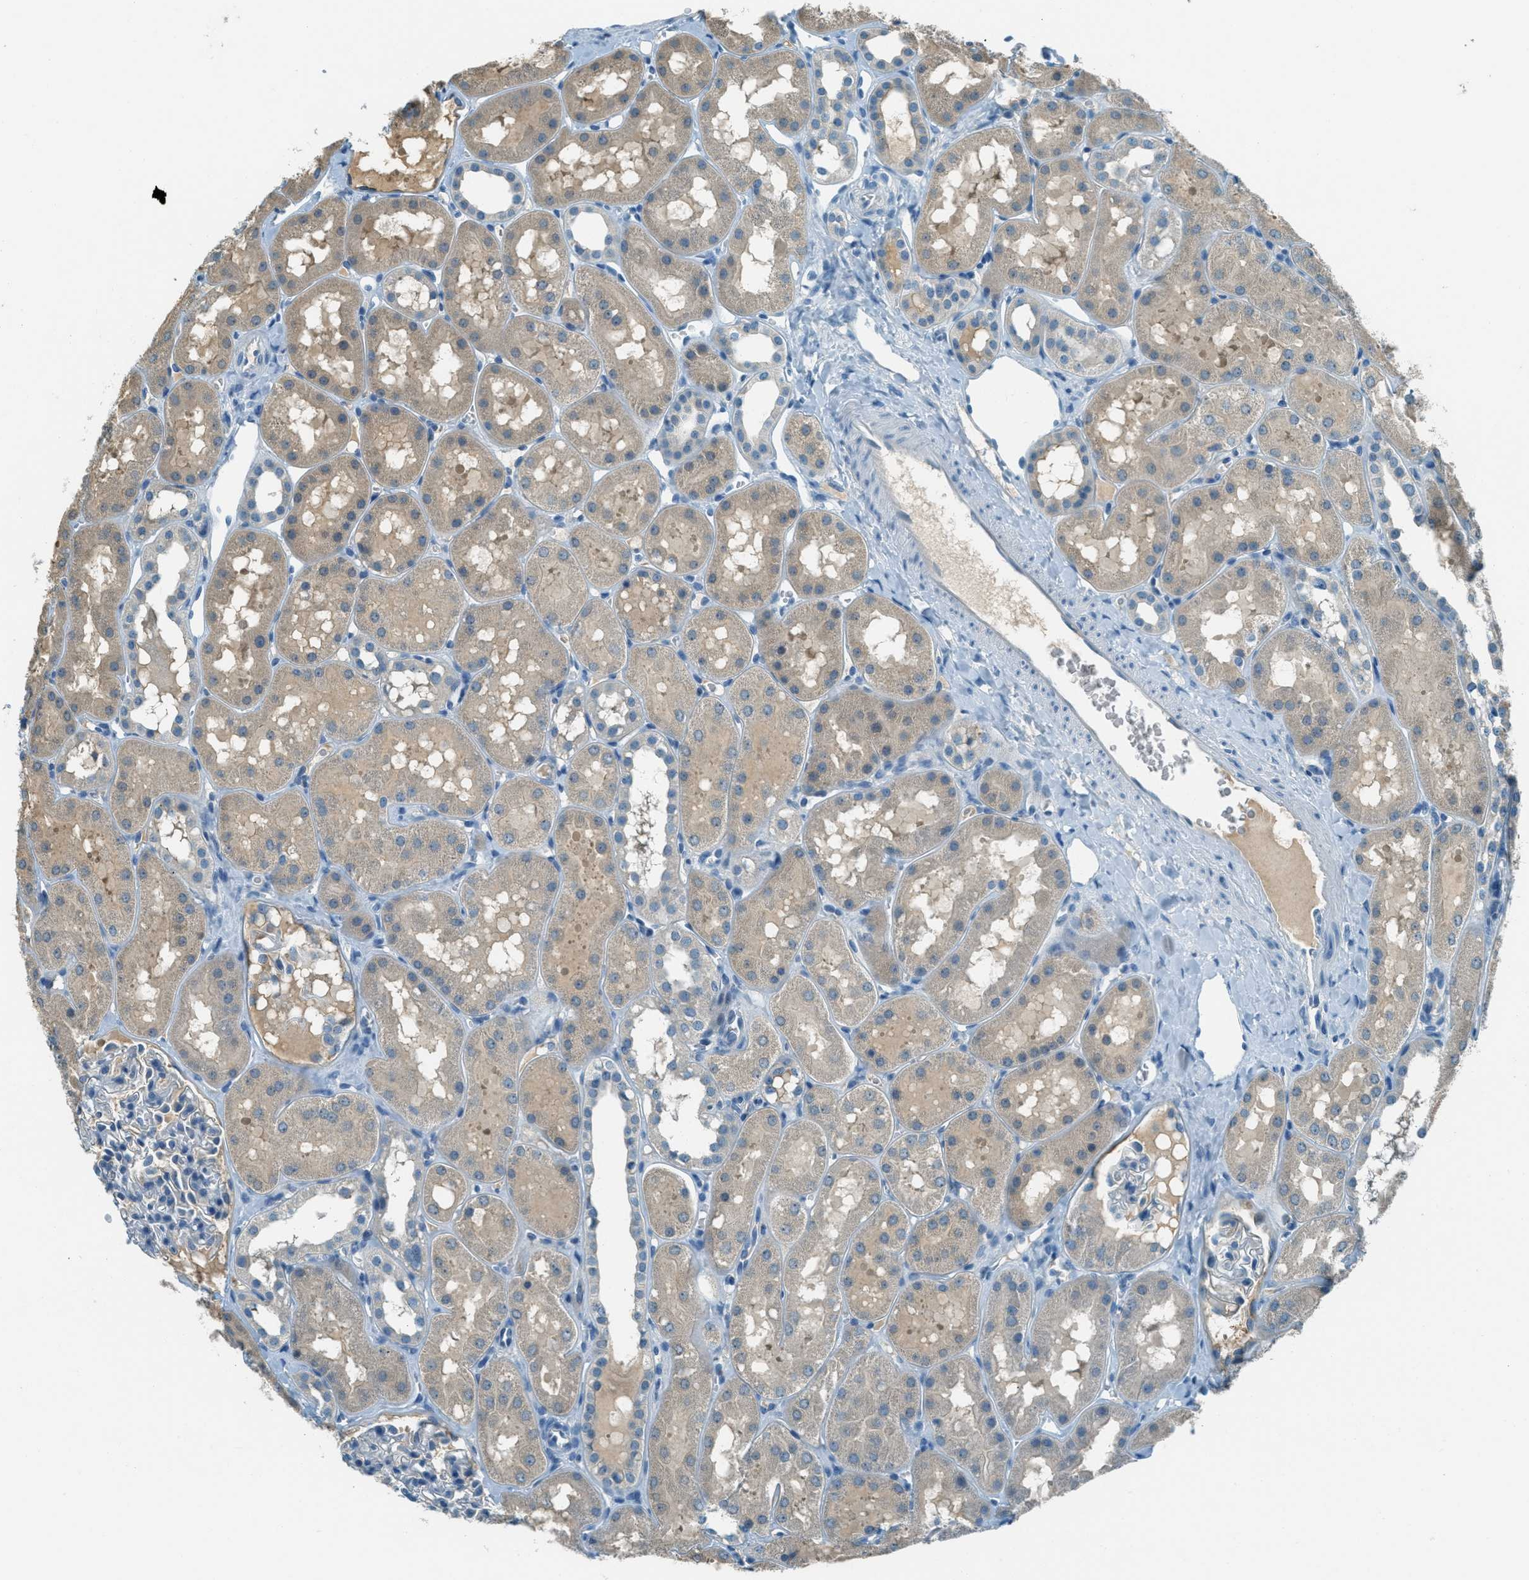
{"staining": {"intensity": "negative", "quantity": "none", "location": "none"}, "tissue": "kidney", "cell_type": "Cells in glomeruli", "image_type": "normal", "snomed": [{"axis": "morphology", "description": "Normal tissue, NOS"}, {"axis": "topography", "description": "Kidney"}, {"axis": "topography", "description": "Urinary bladder"}], "caption": "Immunohistochemical staining of unremarkable human kidney reveals no significant staining in cells in glomeruli.", "gene": "MSLN", "patient": {"sex": "male", "age": 16}}